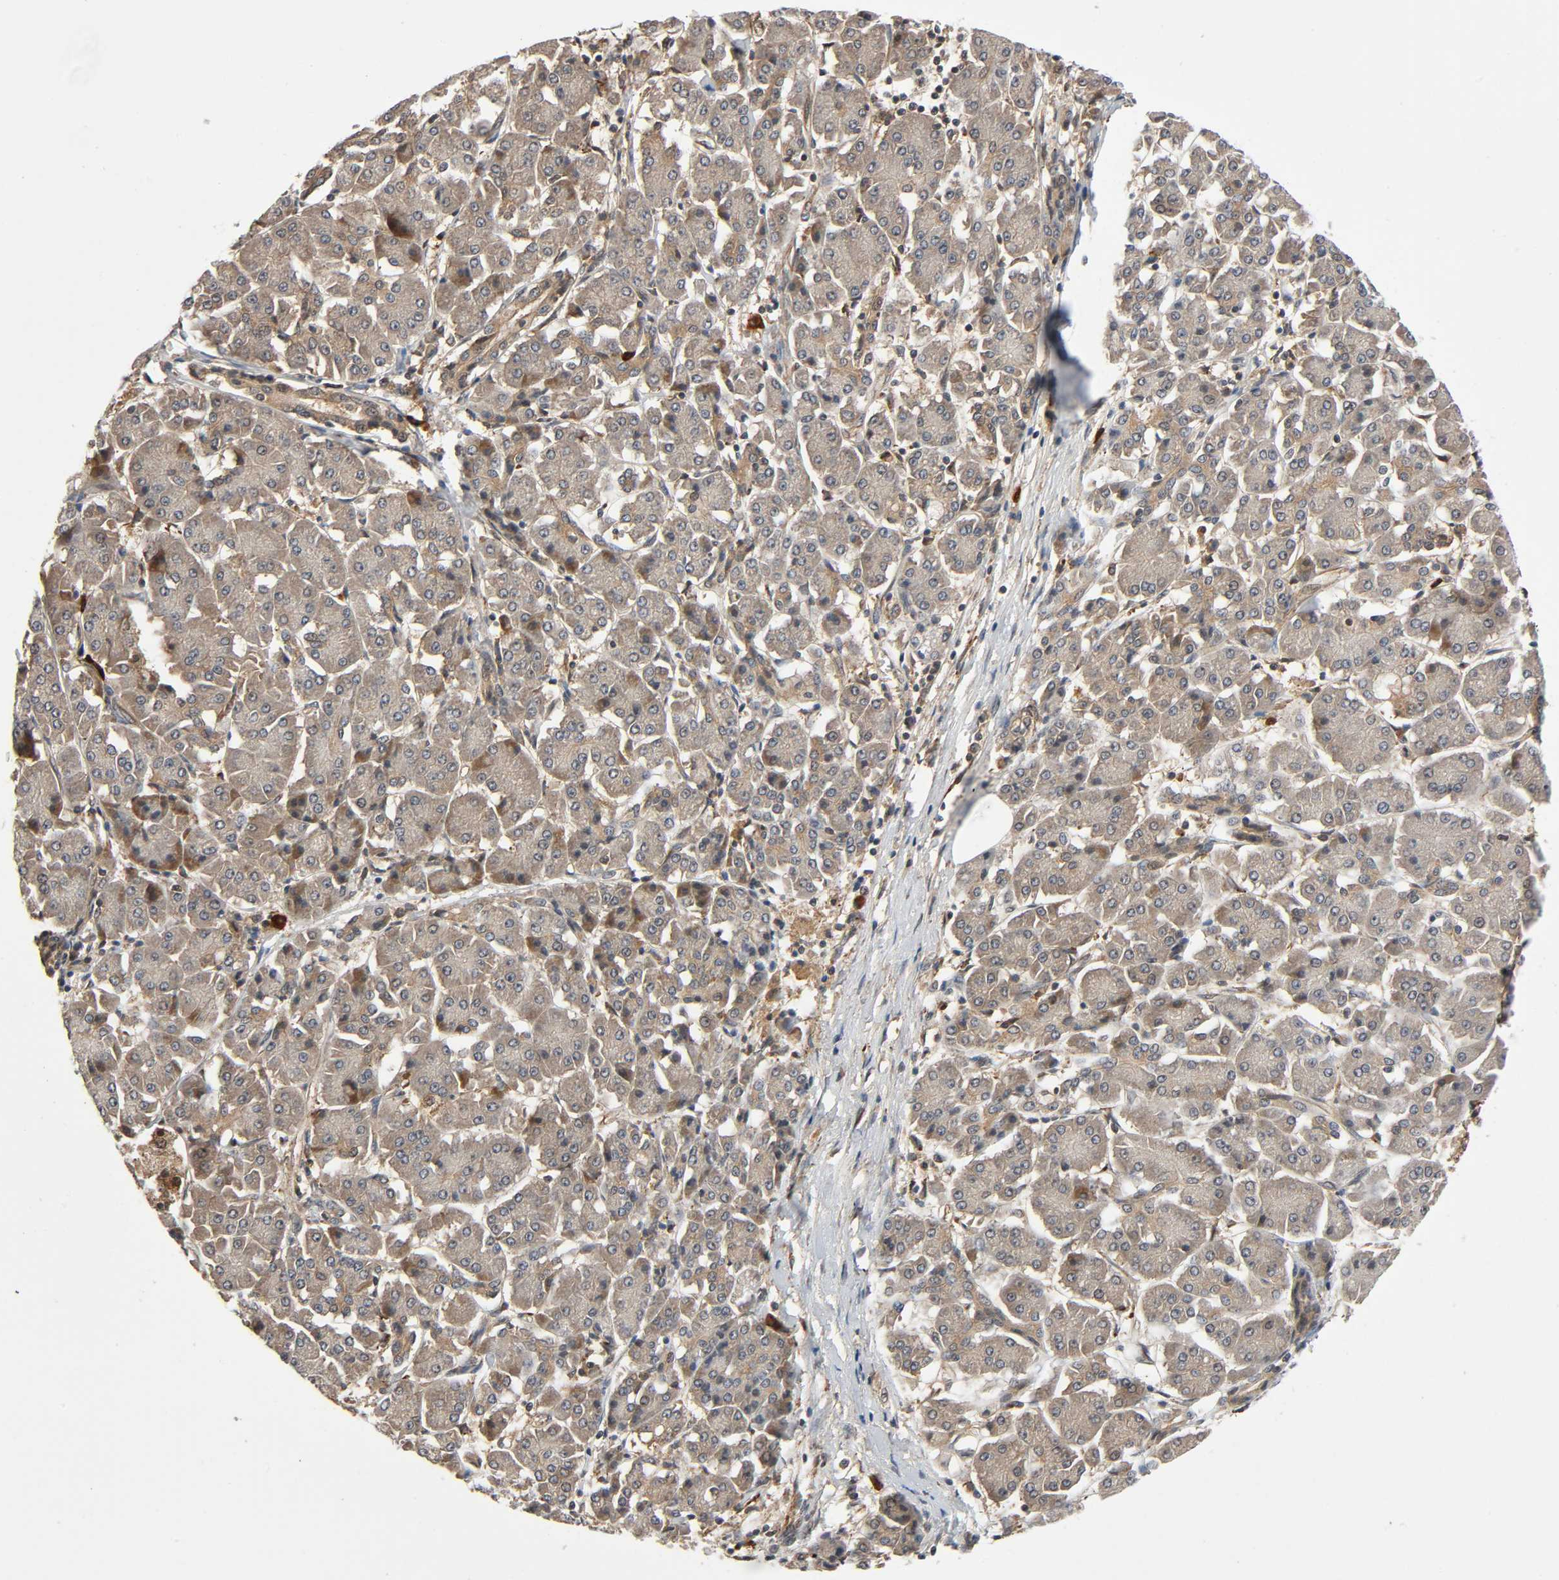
{"staining": {"intensity": "weak", "quantity": ">75%", "location": "cytoplasmic/membranous"}, "tissue": "pancreatic cancer", "cell_type": "Tumor cells", "image_type": "cancer", "snomed": [{"axis": "morphology", "description": "Adenocarcinoma, NOS"}, {"axis": "topography", "description": "Pancreas"}], "caption": "Immunohistochemistry (IHC) of human pancreatic adenocarcinoma reveals low levels of weak cytoplasmic/membranous positivity in about >75% of tumor cells.", "gene": "PPP2R1B", "patient": {"sex": "female", "age": 57}}